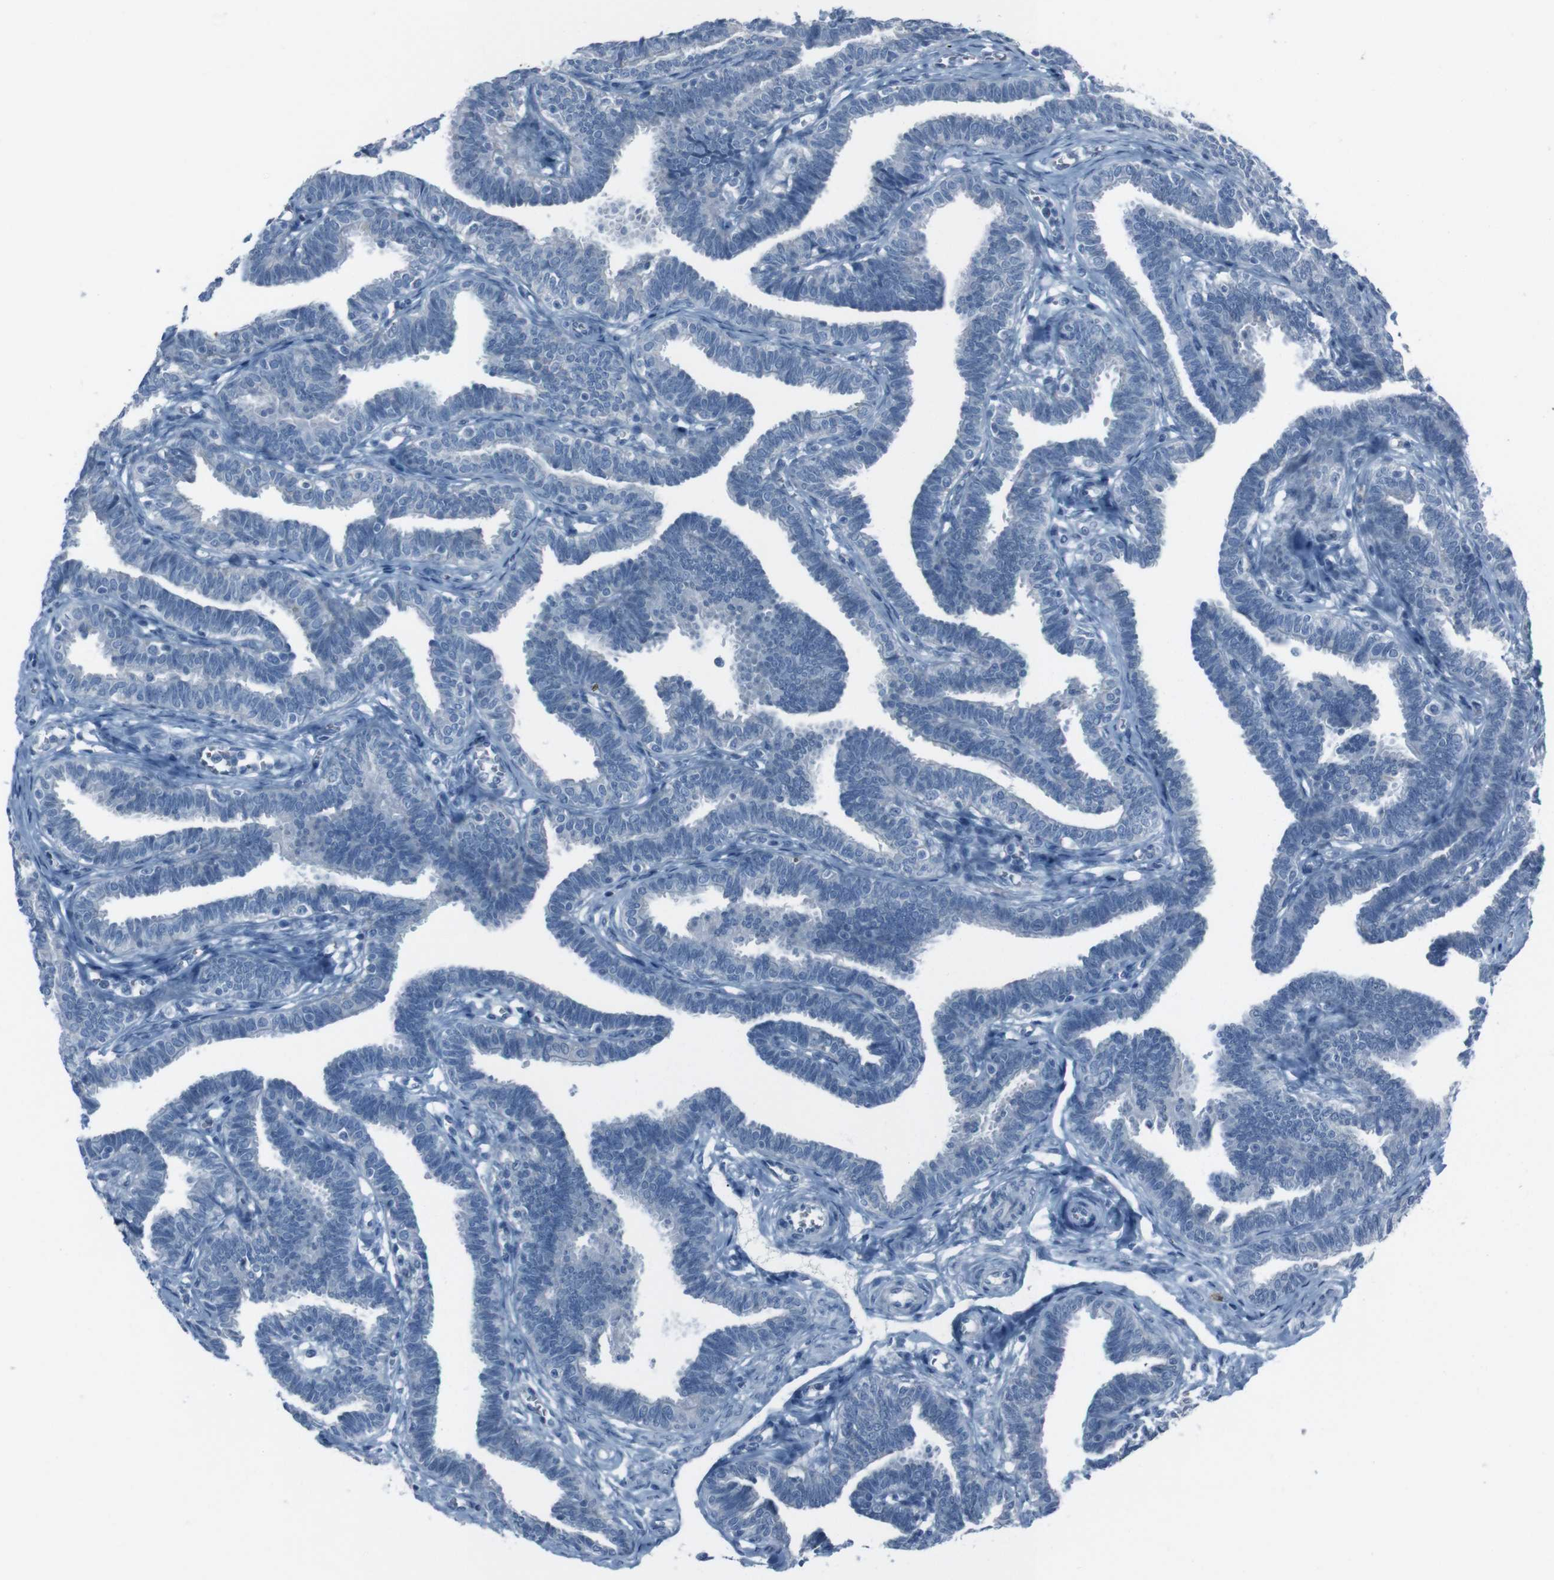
{"staining": {"intensity": "negative", "quantity": "none", "location": "none"}, "tissue": "fallopian tube", "cell_type": "Glandular cells", "image_type": "normal", "snomed": [{"axis": "morphology", "description": "Normal tissue, NOS"}, {"axis": "topography", "description": "Fallopian tube"}, {"axis": "topography", "description": "Ovary"}], "caption": "The image reveals no significant positivity in glandular cells of fallopian tube. The staining was performed using DAB to visualize the protein expression in brown, while the nuclei were stained in blue with hematoxylin (Magnification: 20x).", "gene": "ST6GAL1", "patient": {"sex": "female", "age": 23}}